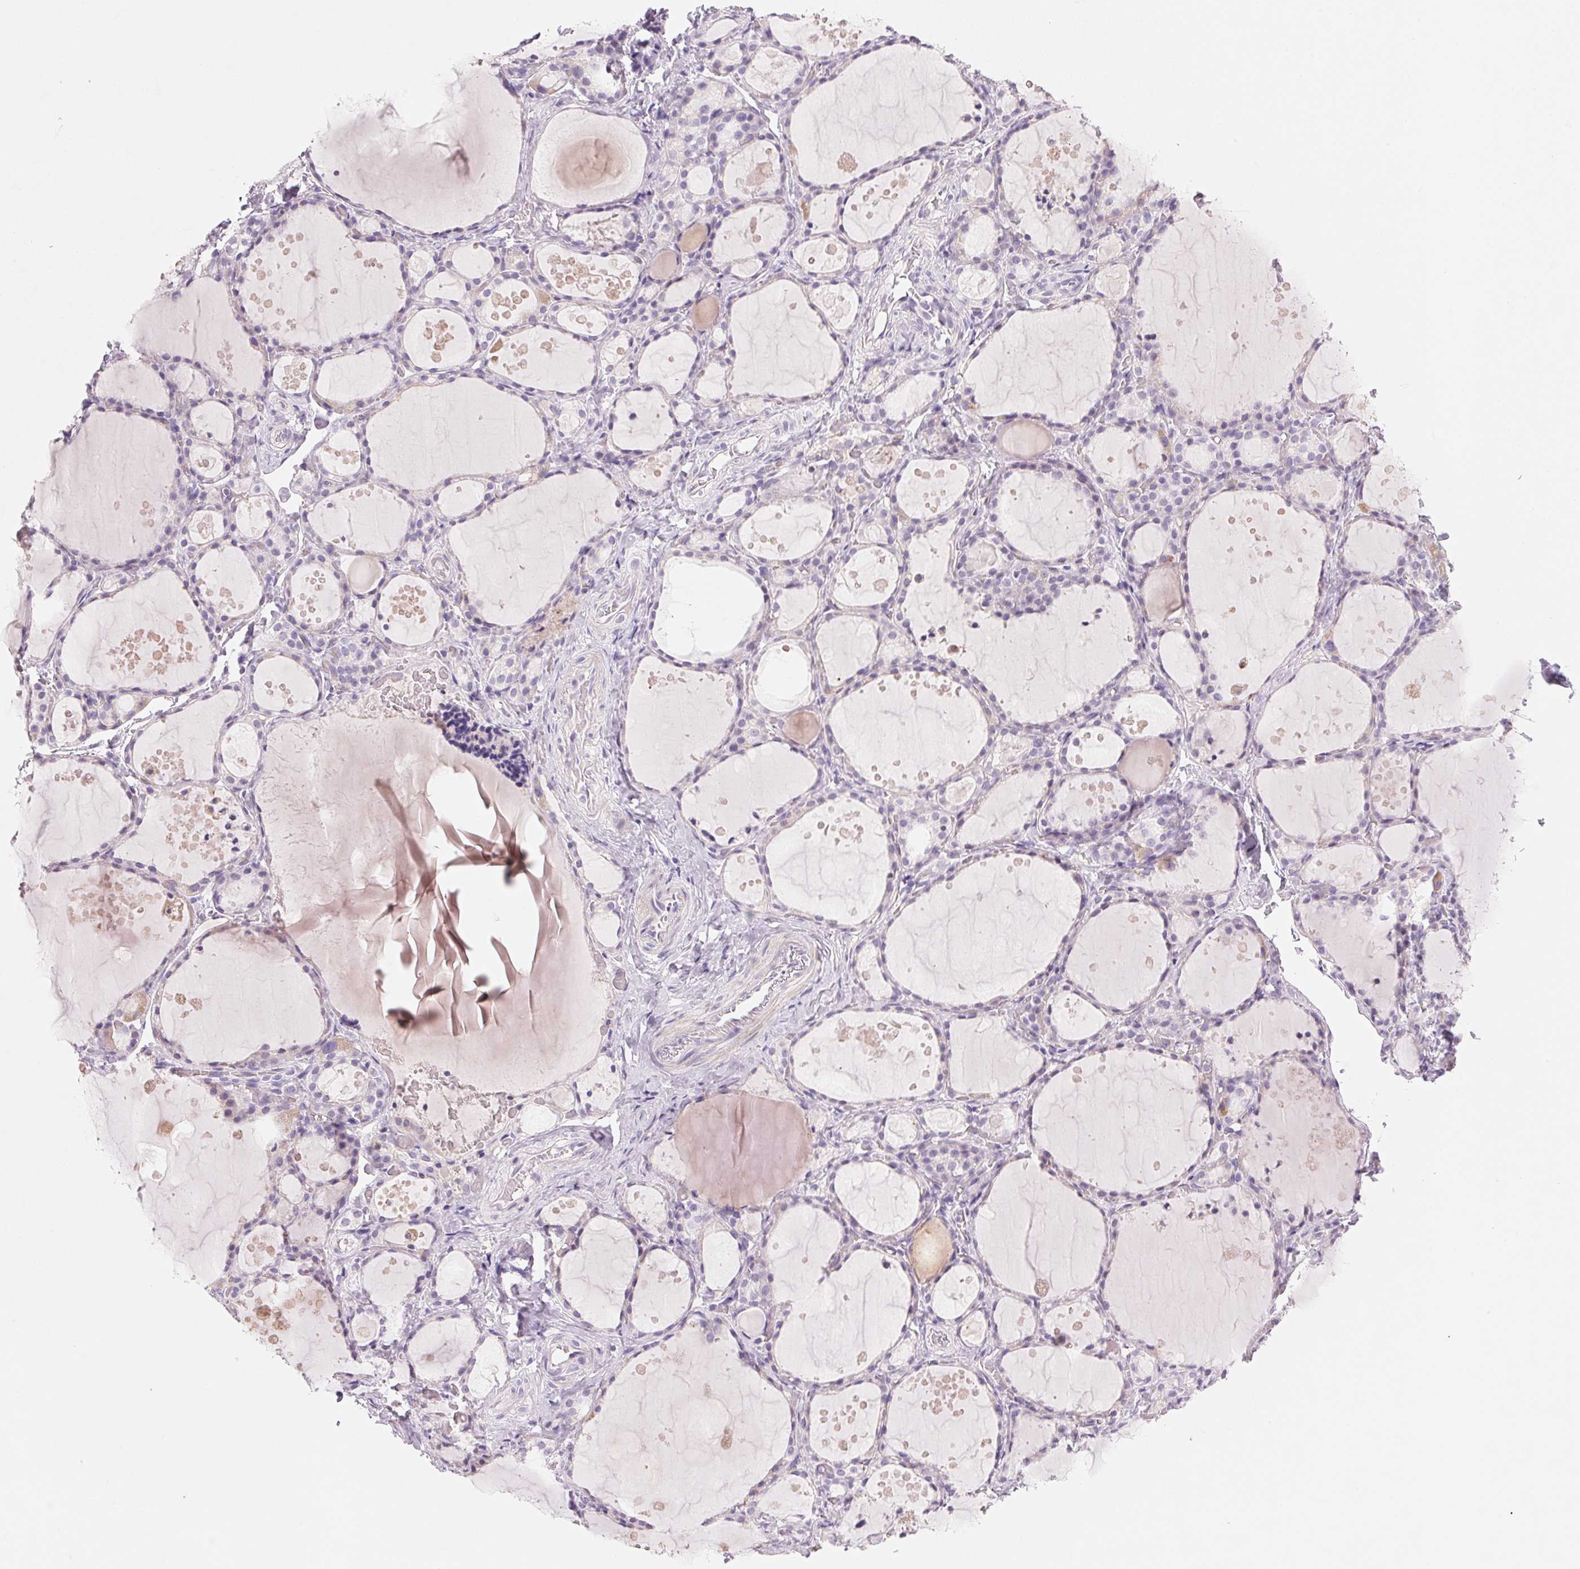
{"staining": {"intensity": "negative", "quantity": "none", "location": "none"}, "tissue": "thyroid gland", "cell_type": "Glandular cells", "image_type": "normal", "snomed": [{"axis": "morphology", "description": "Normal tissue, NOS"}, {"axis": "topography", "description": "Thyroid gland"}], "caption": "An IHC image of normal thyroid gland is shown. There is no staining in glandular cells of thyroid gland.", "gene": "CYP11B1", "patient": {"sex": "male", "age": 68}}